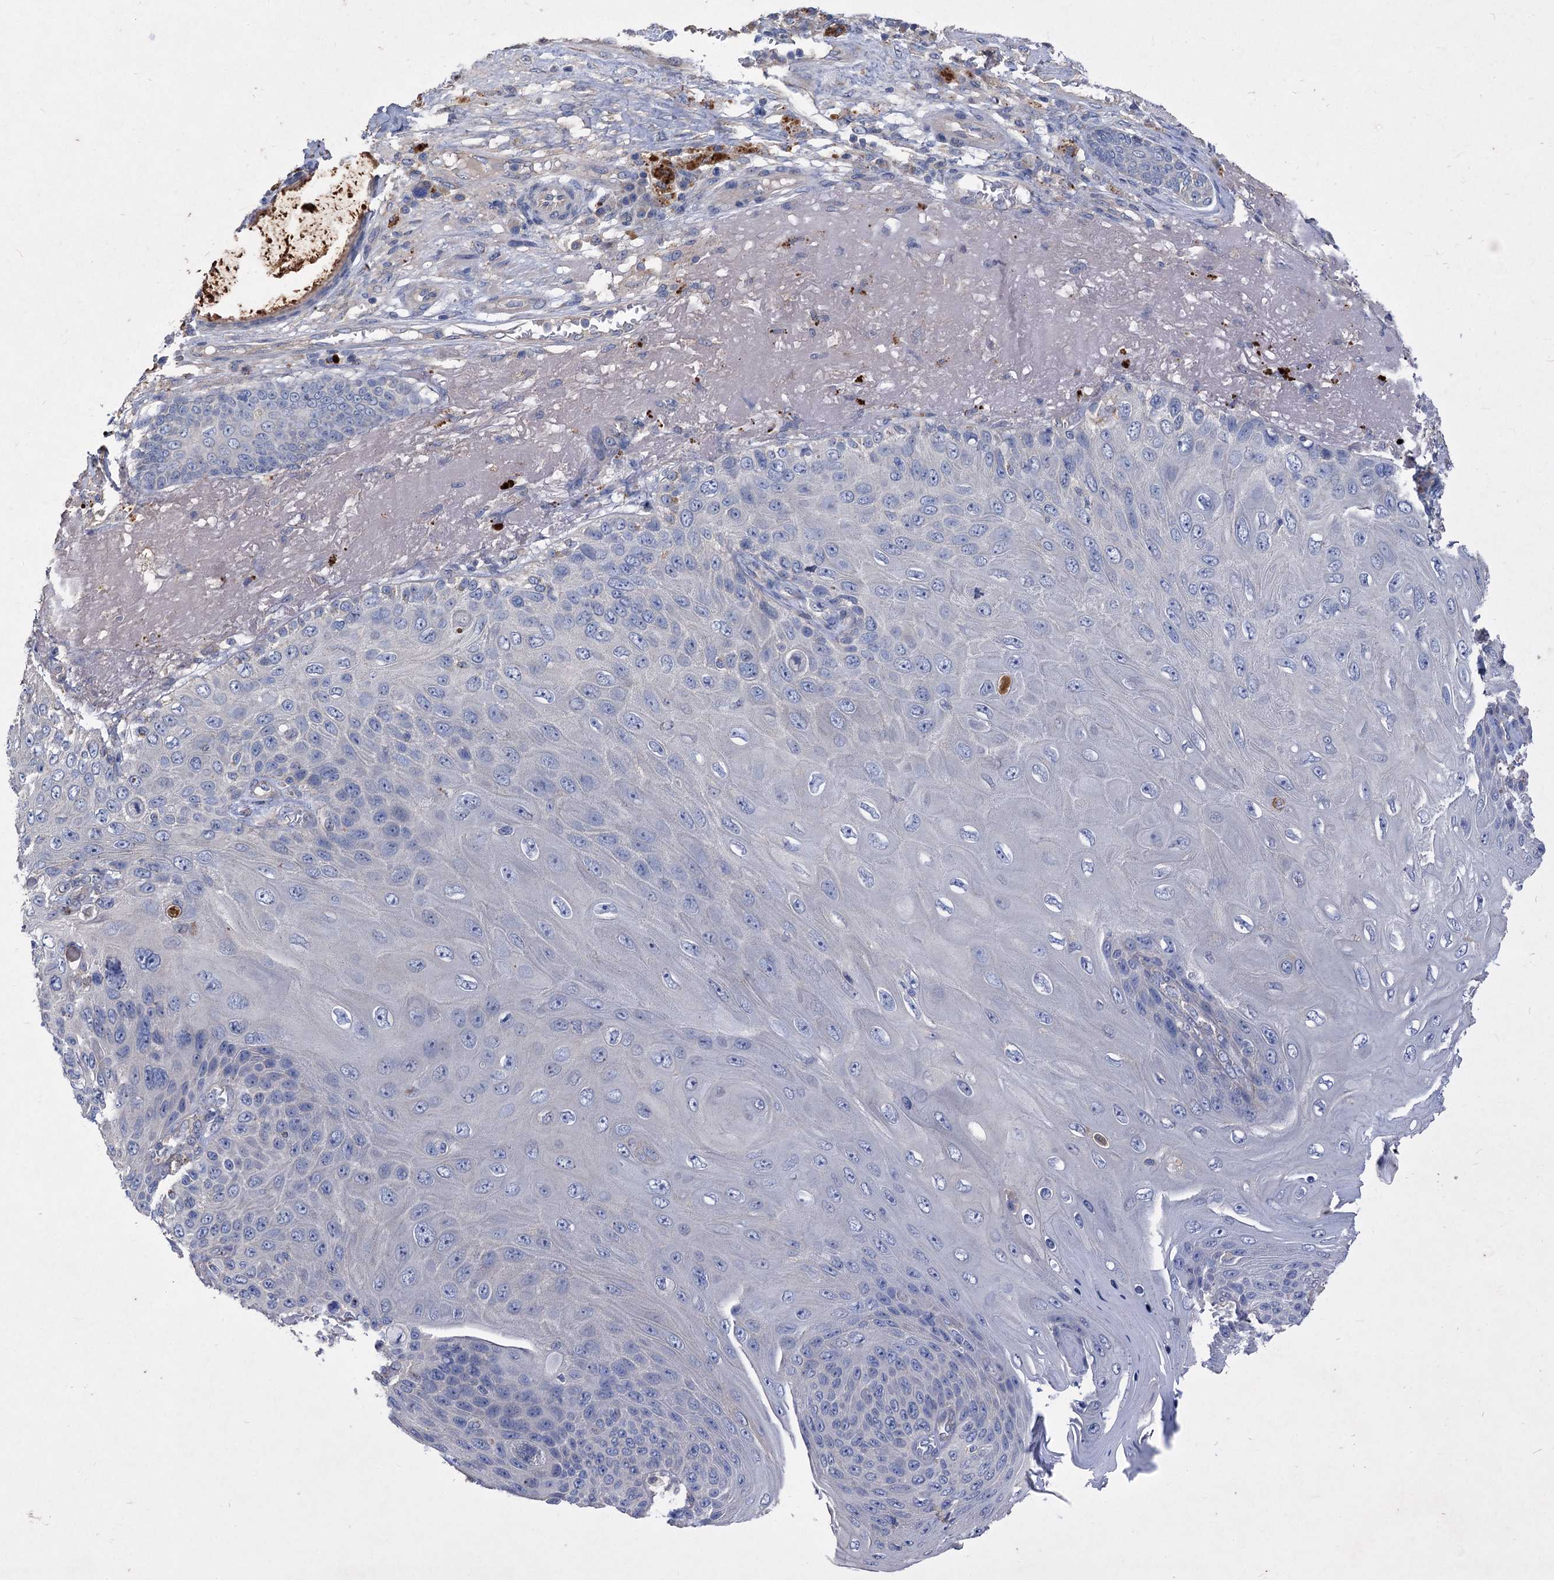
{"staining": {"intensity": "negative", "quantity": "none", "location": "none"}, "tissue": "skin cancer", "cell_type": "Tumor cells", "image_type": "cancer", "snomed": [{"axis": "morphology", "description": "Squamous cell carcinoma, NOS"}, {"axis": "topography", "description": "Skin"}], "caption": "DAB immunohistochemical staining of skin cancer (squamous cell carcinoma) shows no significant positivity in tumor cells.", "gene": "HES2", "patient": {"sex": "female", "age": 88}}